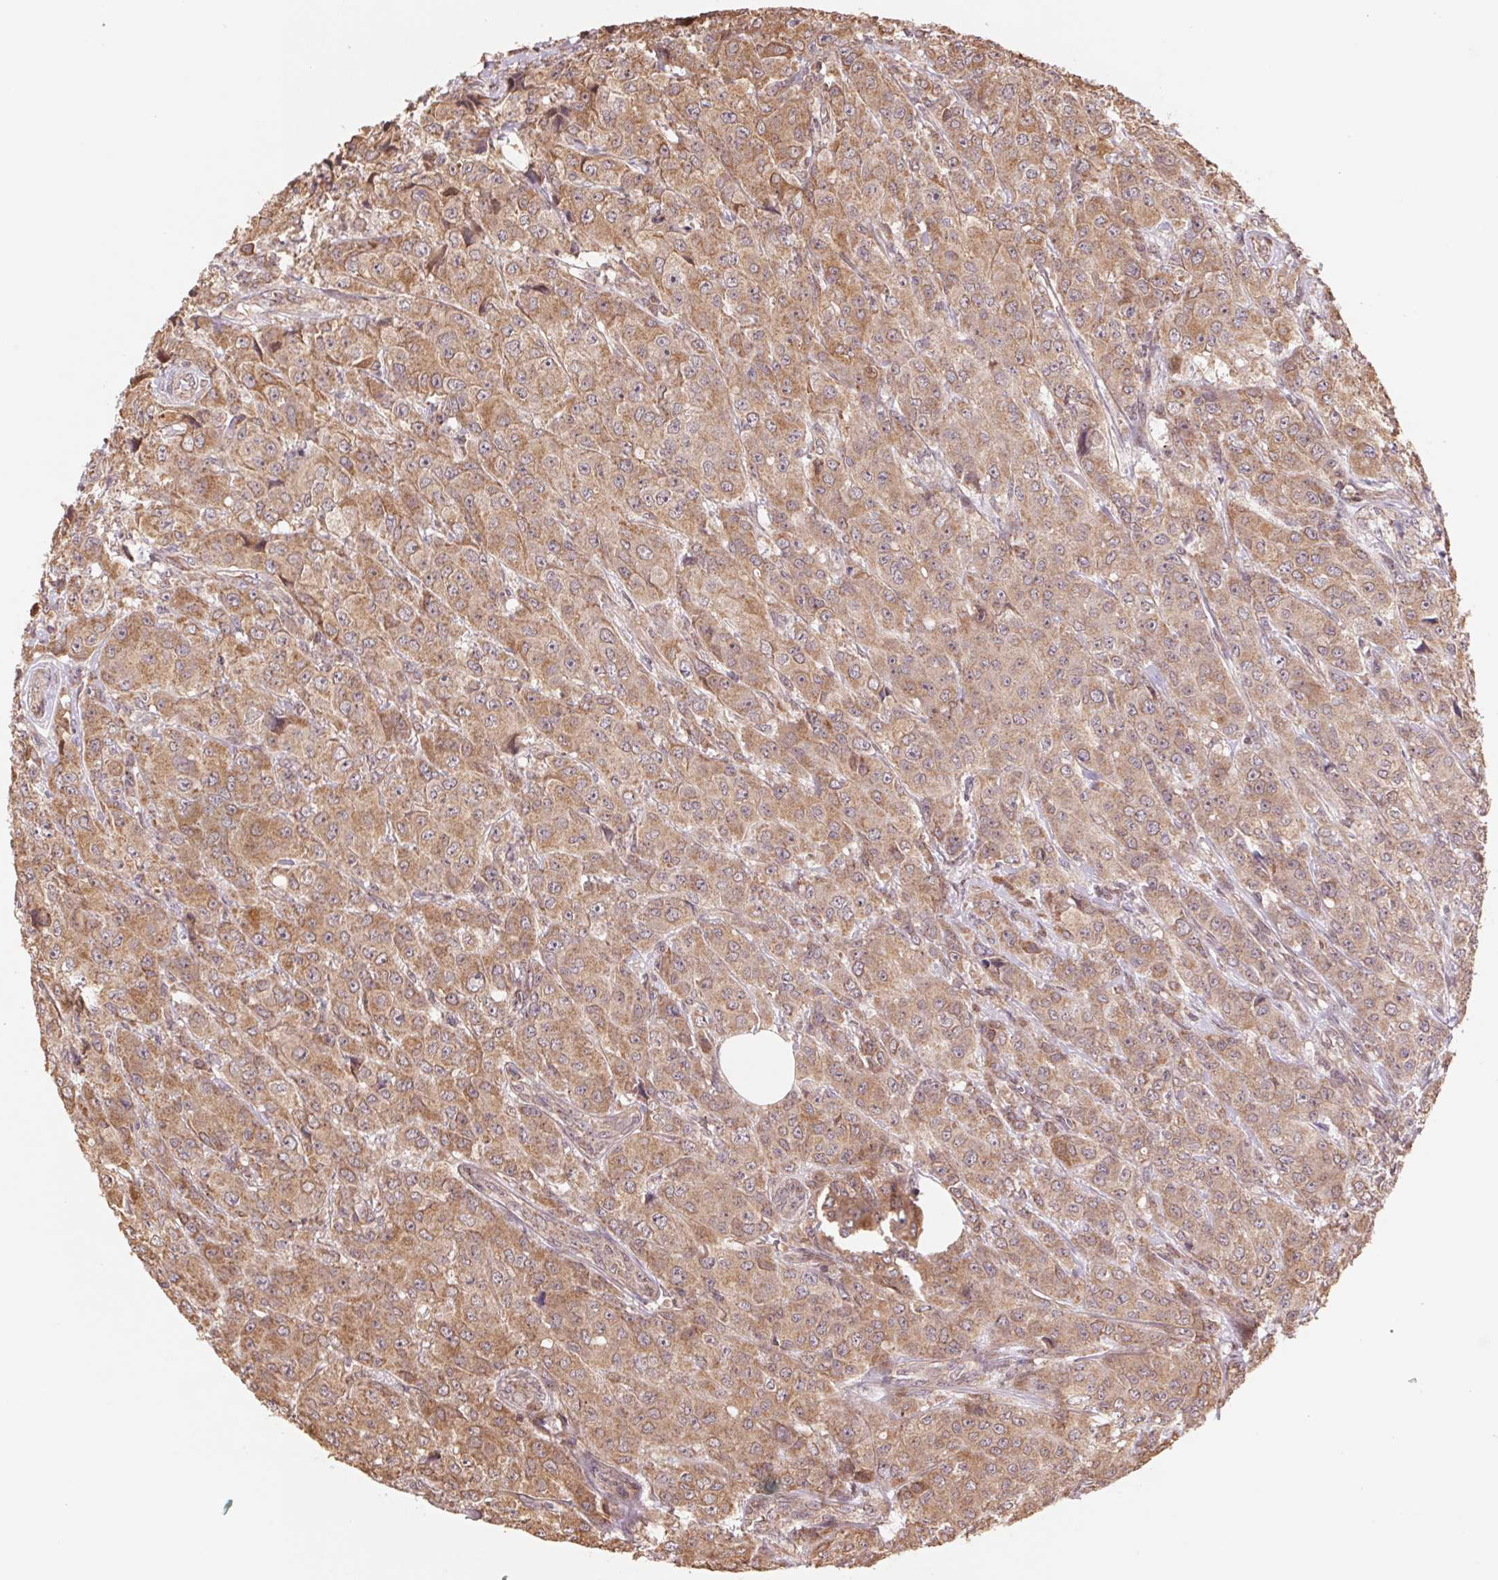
{"staining": {"intensity": "moderate", "quantity": ">75%", "location": "cytoplasmic/membranous,nuclear"}, "tissue": "breast cancer", "cell_type": "Tumor cells", "image_type": "cancer", "snomed": [{"axis": "morphology", "description": "Normal tissue, NOS"}, {"axis": "morphology", "description": "Duct carcinoma"}, {"axis": "topography", "description": "Breast"}], "caption": "Intraductal carcinoma (breast) was stained to show a protein in brown. There is medium levels of moderate cytoplasmic/membranous and nuclear positivity in approximately >75% of tumor cells.", "gene": "PDHA1", "patient": {"sex": "female", "age": 43}}